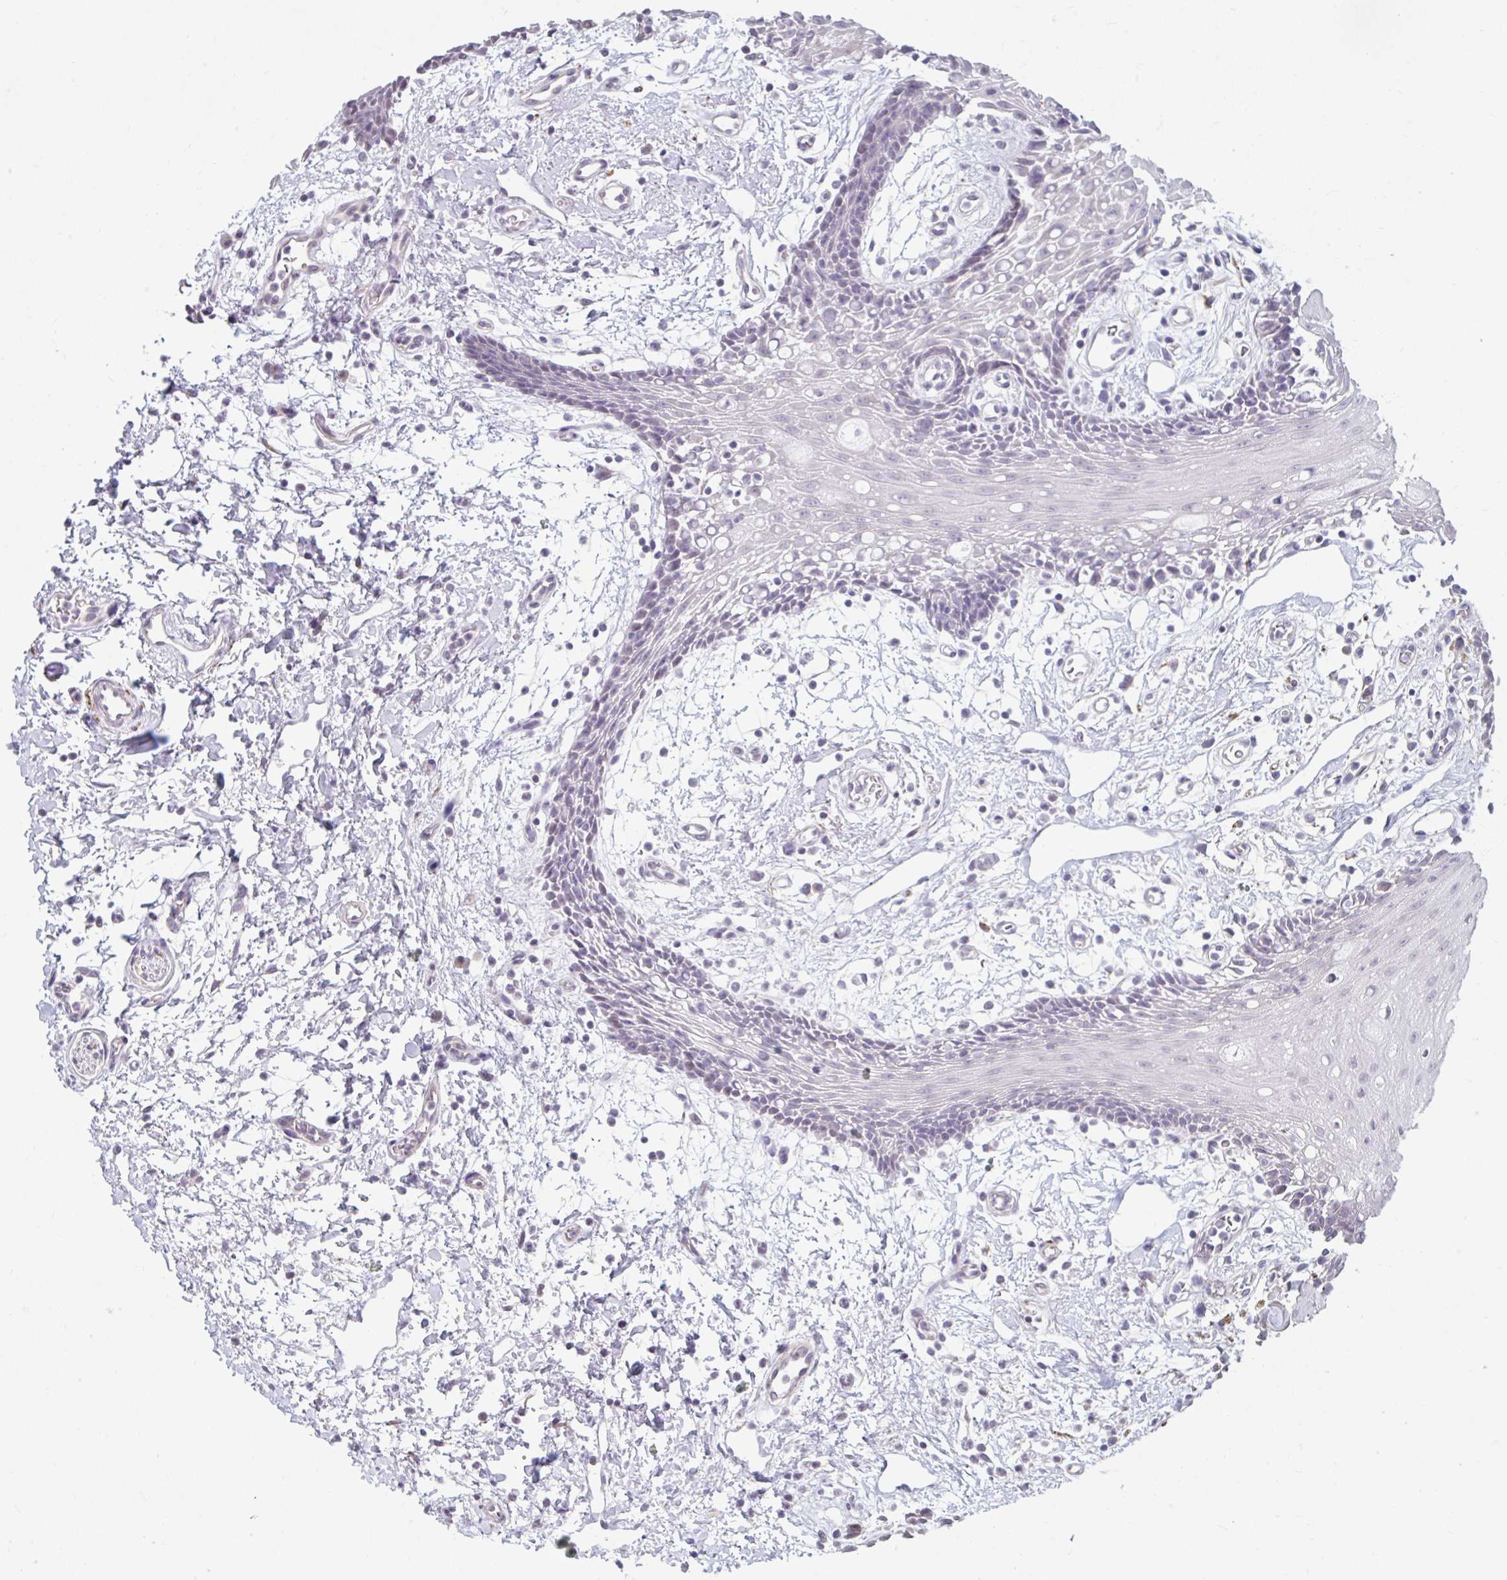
{"staining": {"intensity": "weak", "quantity": "<25%", "location": "nuclear"}, "tissue": "oral mucosa", "cell_type": "Squamous epithelial cells", "image_type": "normal", "snomed": [{"axis": "morphology", "description": "Normal tissue, NOS"}, {"axis": "topography", "description": "Oral tissue"}], "caption": "Protein analysis of unremarkable oral mucosa displays no significant expression in squamous epithelial cells.", "gene": "CDH19", "patient": {"sex": "female", "age": 59}}